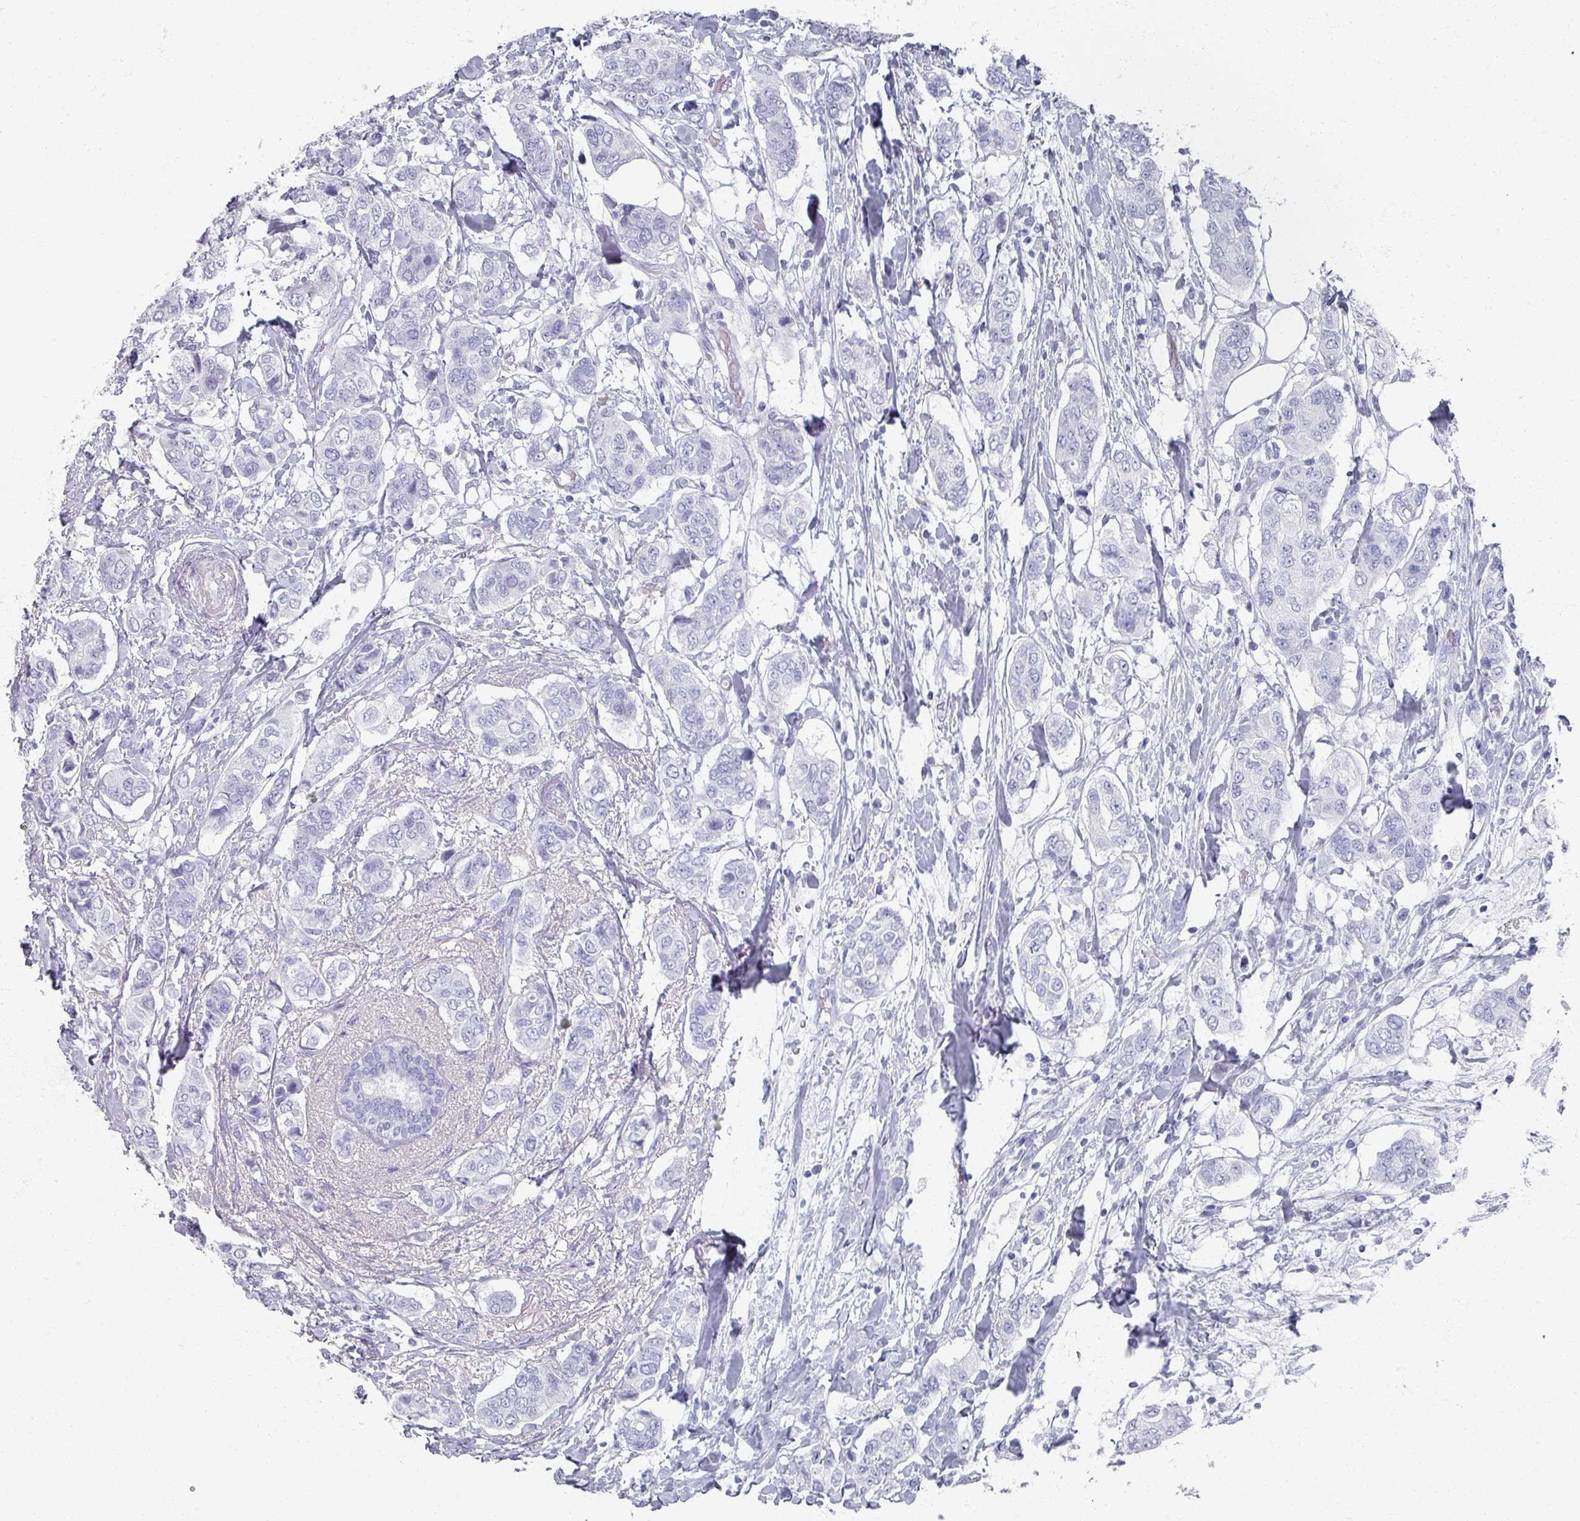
{"staining": {"intensity": "negative", "quantity": "none", "location": "none"}, "tissue": "breast cancer", "cell_type": "Tumor cells", "image_type": "cancer", "snomed": [{"axis": "morphology", "description": "Lobular carcinoma"}, {"axis": "topography", "description": "Breast"}], "caption": "A high-resolution micrograph shows IHC staining of lobular carcinoma (breast), which displays no significant expression in tumor cells. The staining is performed using DAB (3,3'-diaminobenzidine) brown chromogen with nuclei counter-stained in using hematoxylin.", "gene": "OMG", "patient": {"sex": "female", "age": 51}}